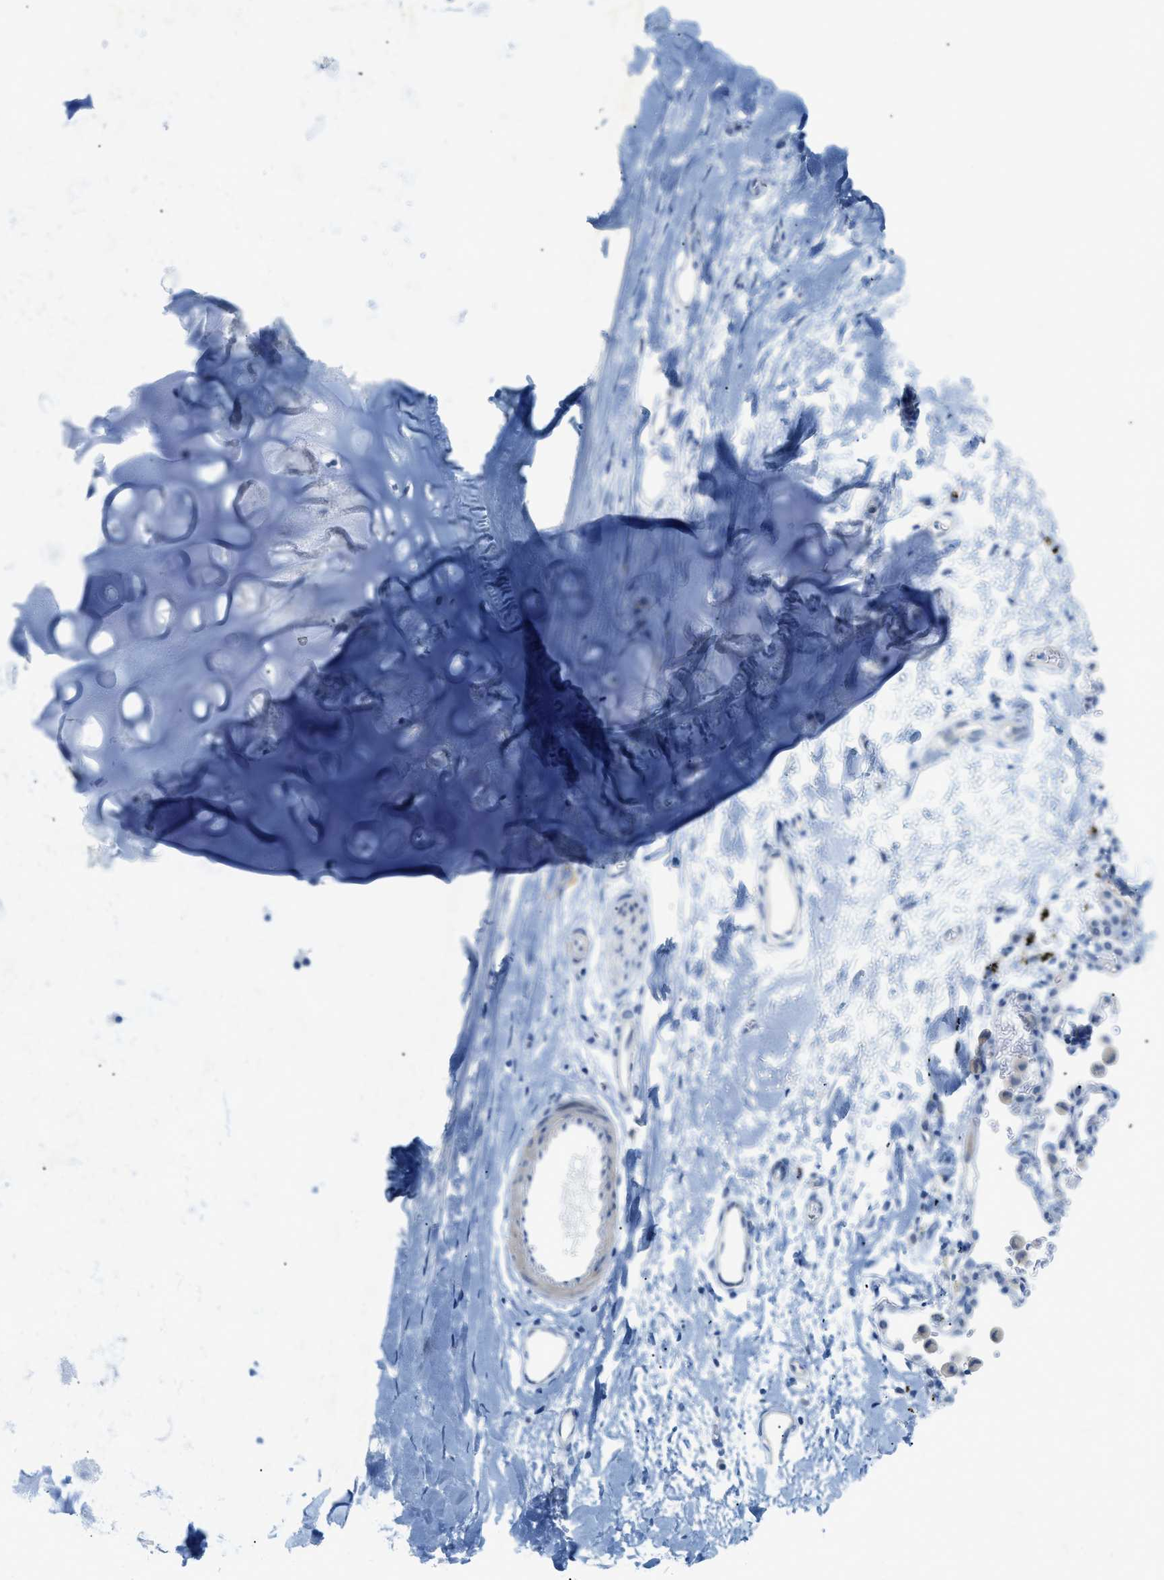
{"staining": {"intensity": "negative", "quantity": "none", "location": "none"}, "tissue": "adipose tissue", "cell_type": "Adipocytes", "image_type": "normal", "snomed": [{"axis": "morphology", "description": "Normal tissue, NOS"}, {"axis": "topography", "description": "Cartilage tissue"}, {"axis": "topography", "description": "Bronchus"}], "caption": "Immunohistochemistry histopathology image of normal adipose tissue: adipose tissue stained with DAB shows no significant protein staining in adipocytes.", "gene": "HLTF", "patient": {"sex": "female", "age": 53}}